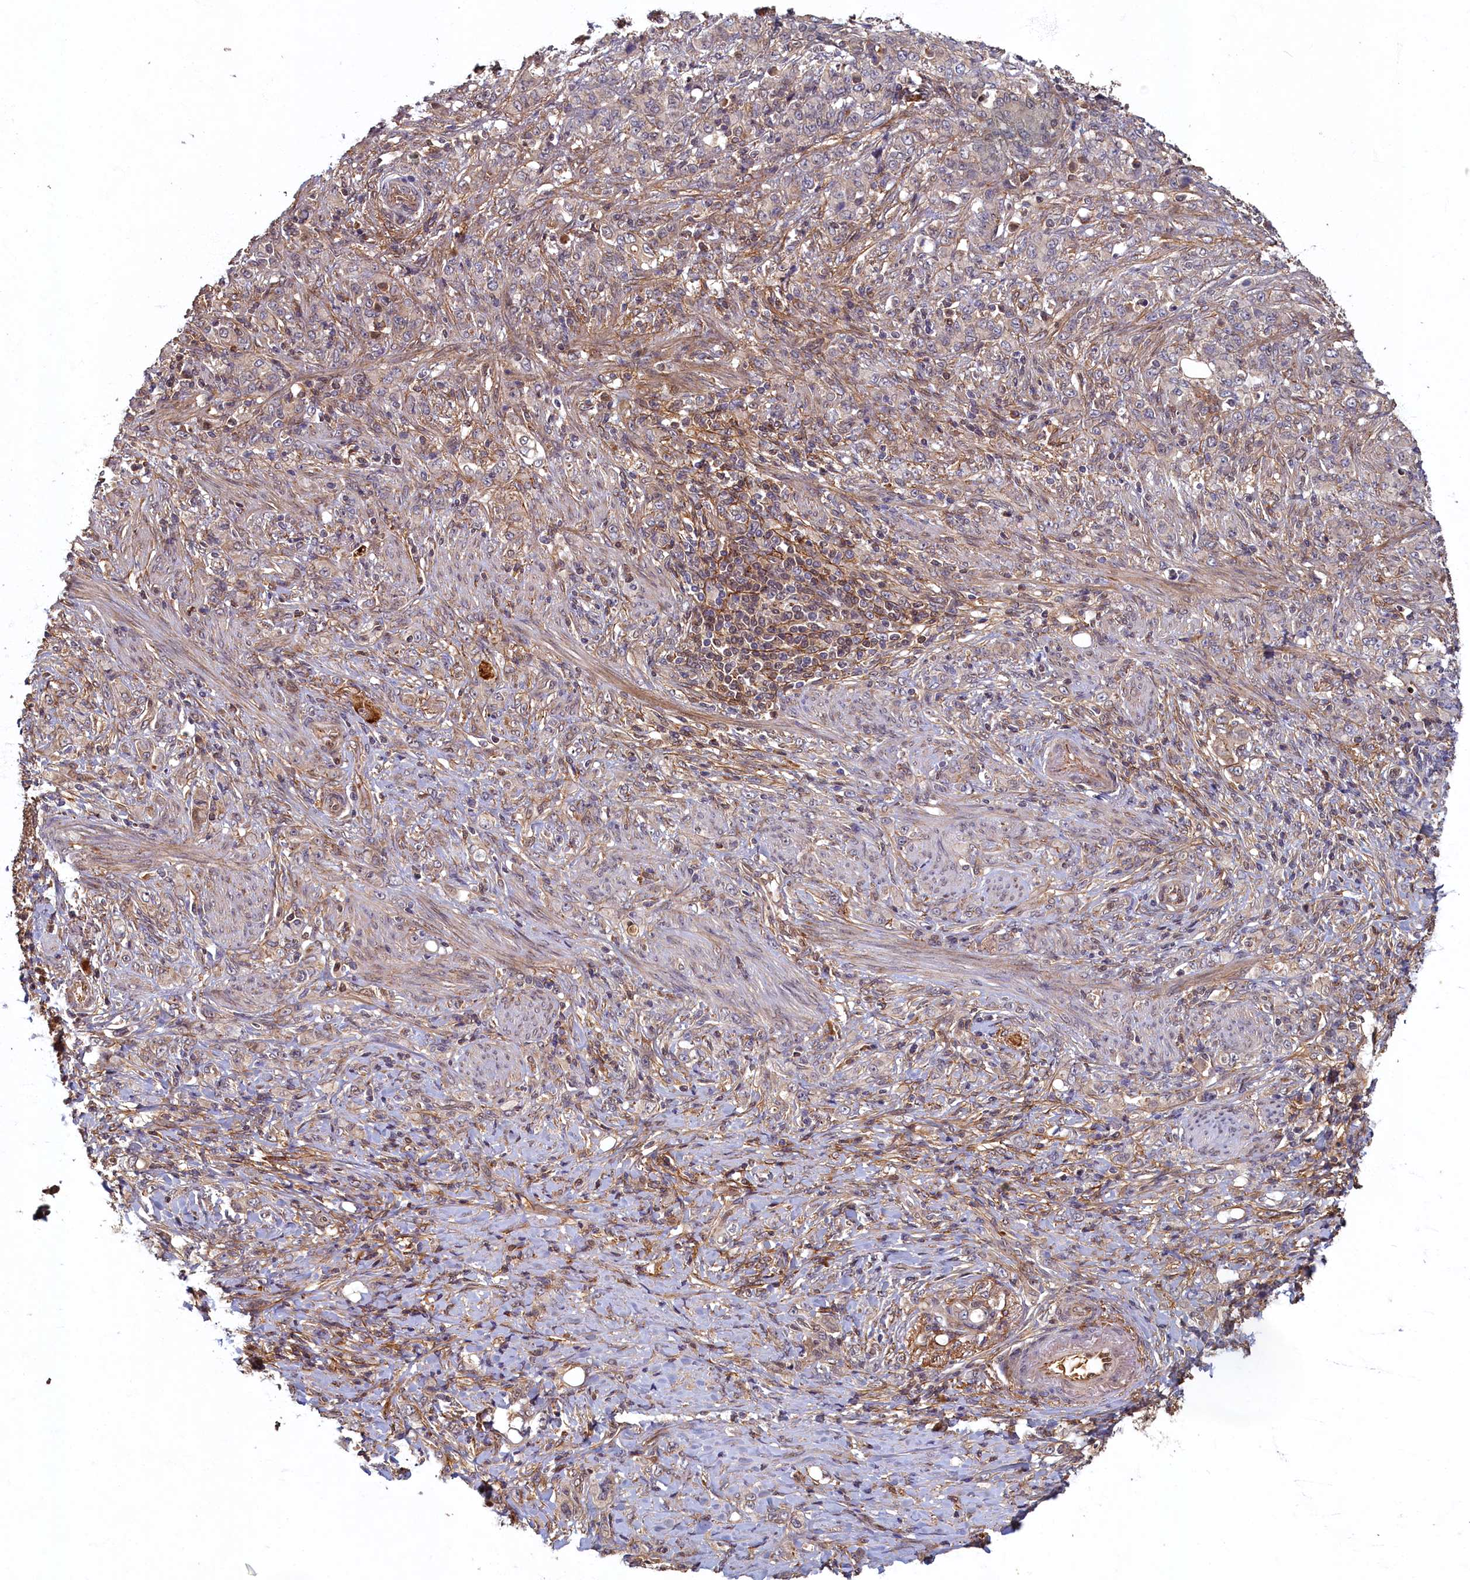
{"staining": {"intensity": "negative", "quantity": "none", "location": "none"}, "tissue": "stomach cancer", "cell_type": "Tumor cells", "image_type": "cancer", "snomed": [{"axis": "morphology", "description": "Adenocarcinoma, NOS"}, {"axis": "topography", "description": "Stomach"}], "caption": "The immunohistochemistry (IHC) micrograph has no significant staining in tumor cells of adenocarcinoma (stomach) tissue. (Stains: DAB immunohistochemistry with hematoxylin counter stain, Microscopy: brightfield microscopy at high magnification).", "gene": "LCMT2", "patient": {"sex": "female", "age": 79}}